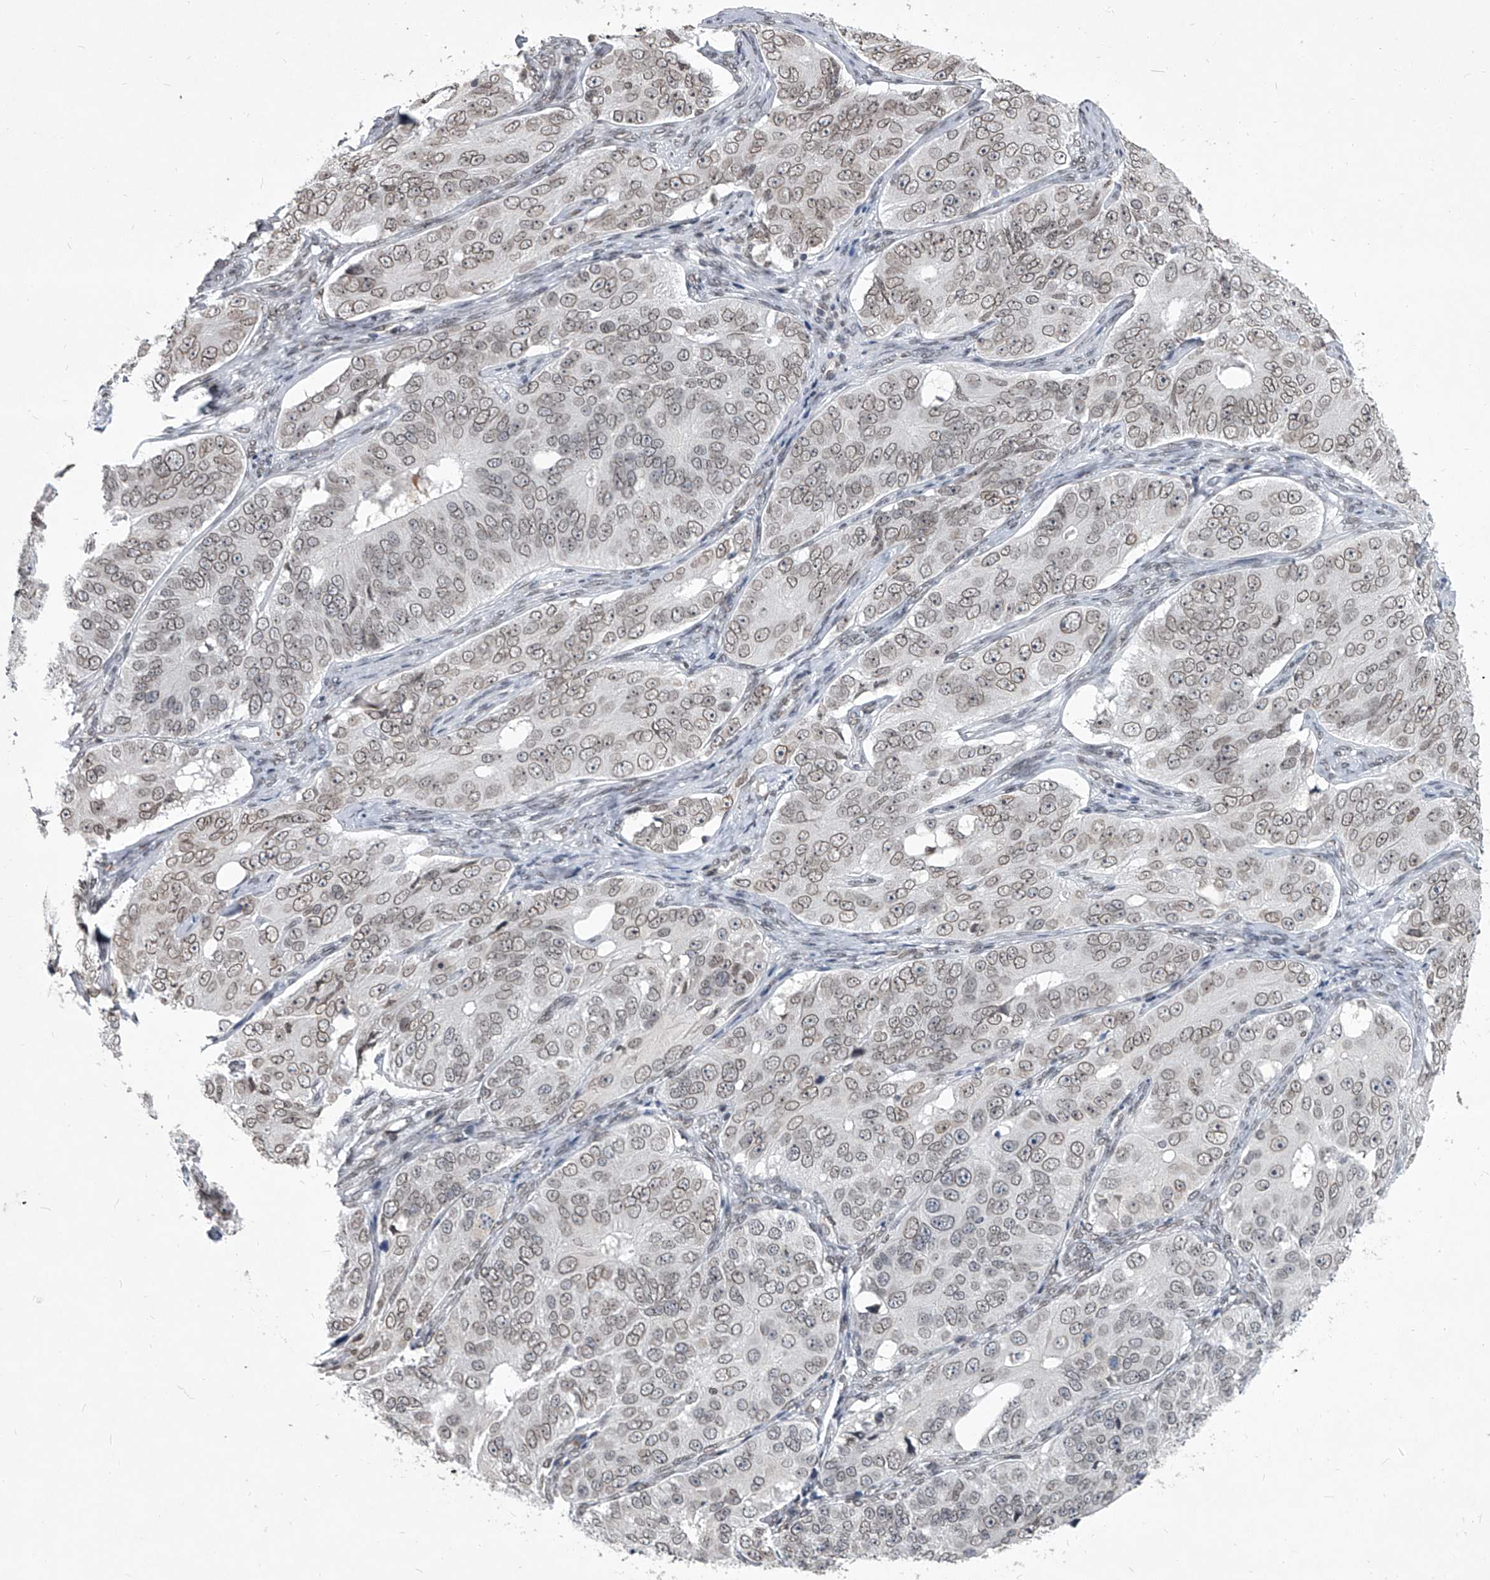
{"staining": {"intensity": "negative", "quantity": "none", "location": "none"}, "tissue": "ovarian cancer", "cell_type": "Tumor cells", "image_type": "cancer", "snomed": [{"axis": "morphology", "description": "Carcinoma, endometroid"}, {"axis": "topography", "description": "Ovary"}], "caption": "DAB (3,3'-diaminobenzidine) immunohistochemical staining of endometroid carcinoma (ovarian) displays no significant positivity in tumor cells. The staining was performed using DAB (3,3'-diaminobenzidine) to visualize the protein expression in brown, while the nuclei were stained in blue with hematoxylin (Magnification: 20x).", "gene": "PPIL4", "patient": {"sex": "female", "age": 51}}